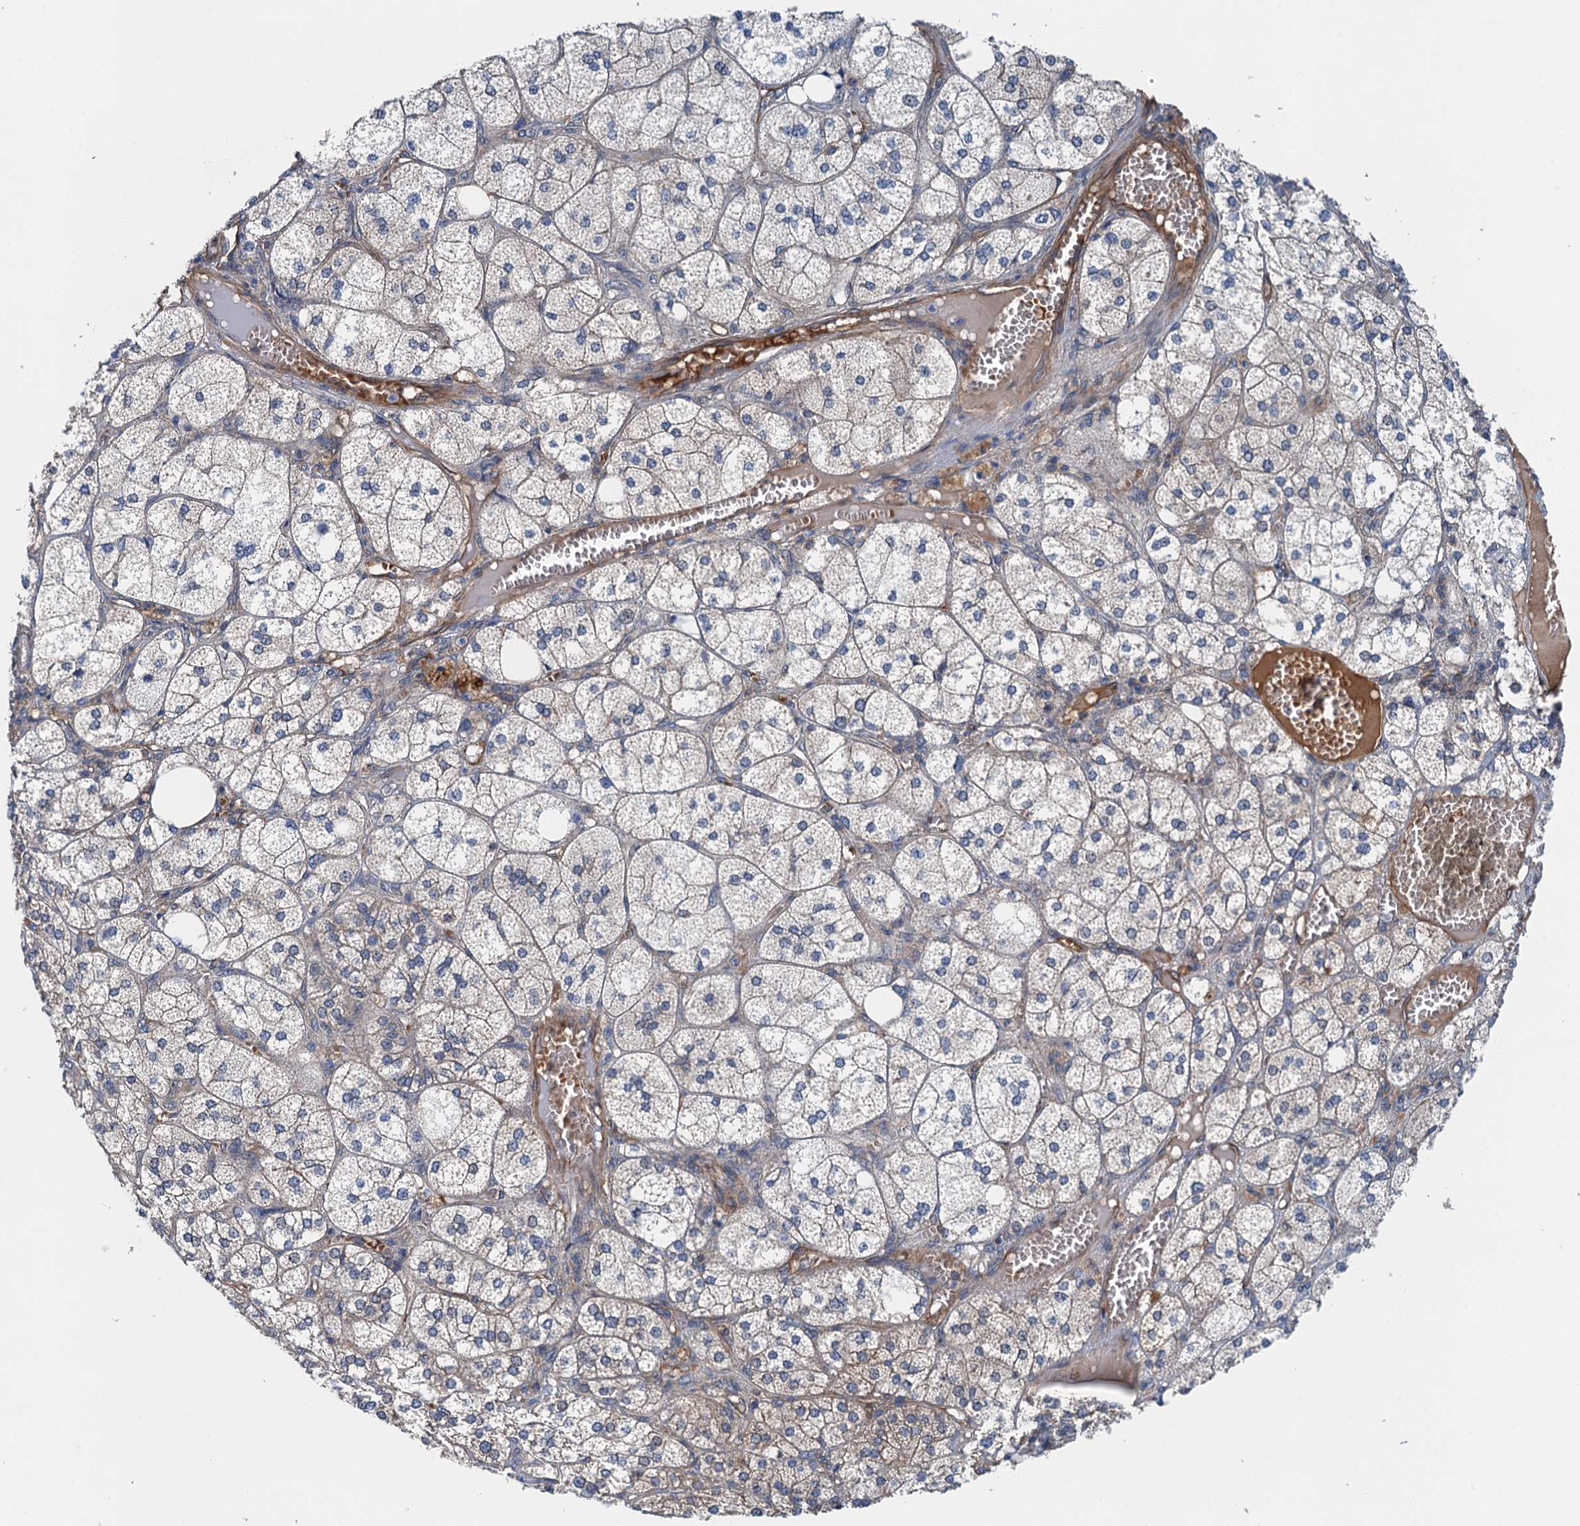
{"staining": {"intensity": "moderate", "quantity": "25%-75%", "location": "cytoplasmic/membranous"}, "tissue": "adrenal gland", "cell_type": "Glandular cells", "image_type": "normal", "snomed": [{"axis": "morphology", "description": "Normal tissue, NOS"}, {"axis": "topography", "description": "Adrenal gland"}], "caption": "Immunohistochemistry micrograph of normal adrenal gland: human adrenal gland stained using IHC displays medium levels of moderate protein expression localized specifically in the cytoplasmic/membranous of glandular cells, appearing as a cytoplasmic/membranous brown color.", "gene": "ROGDI", "patient": {"sex": "female", "age": 61}}